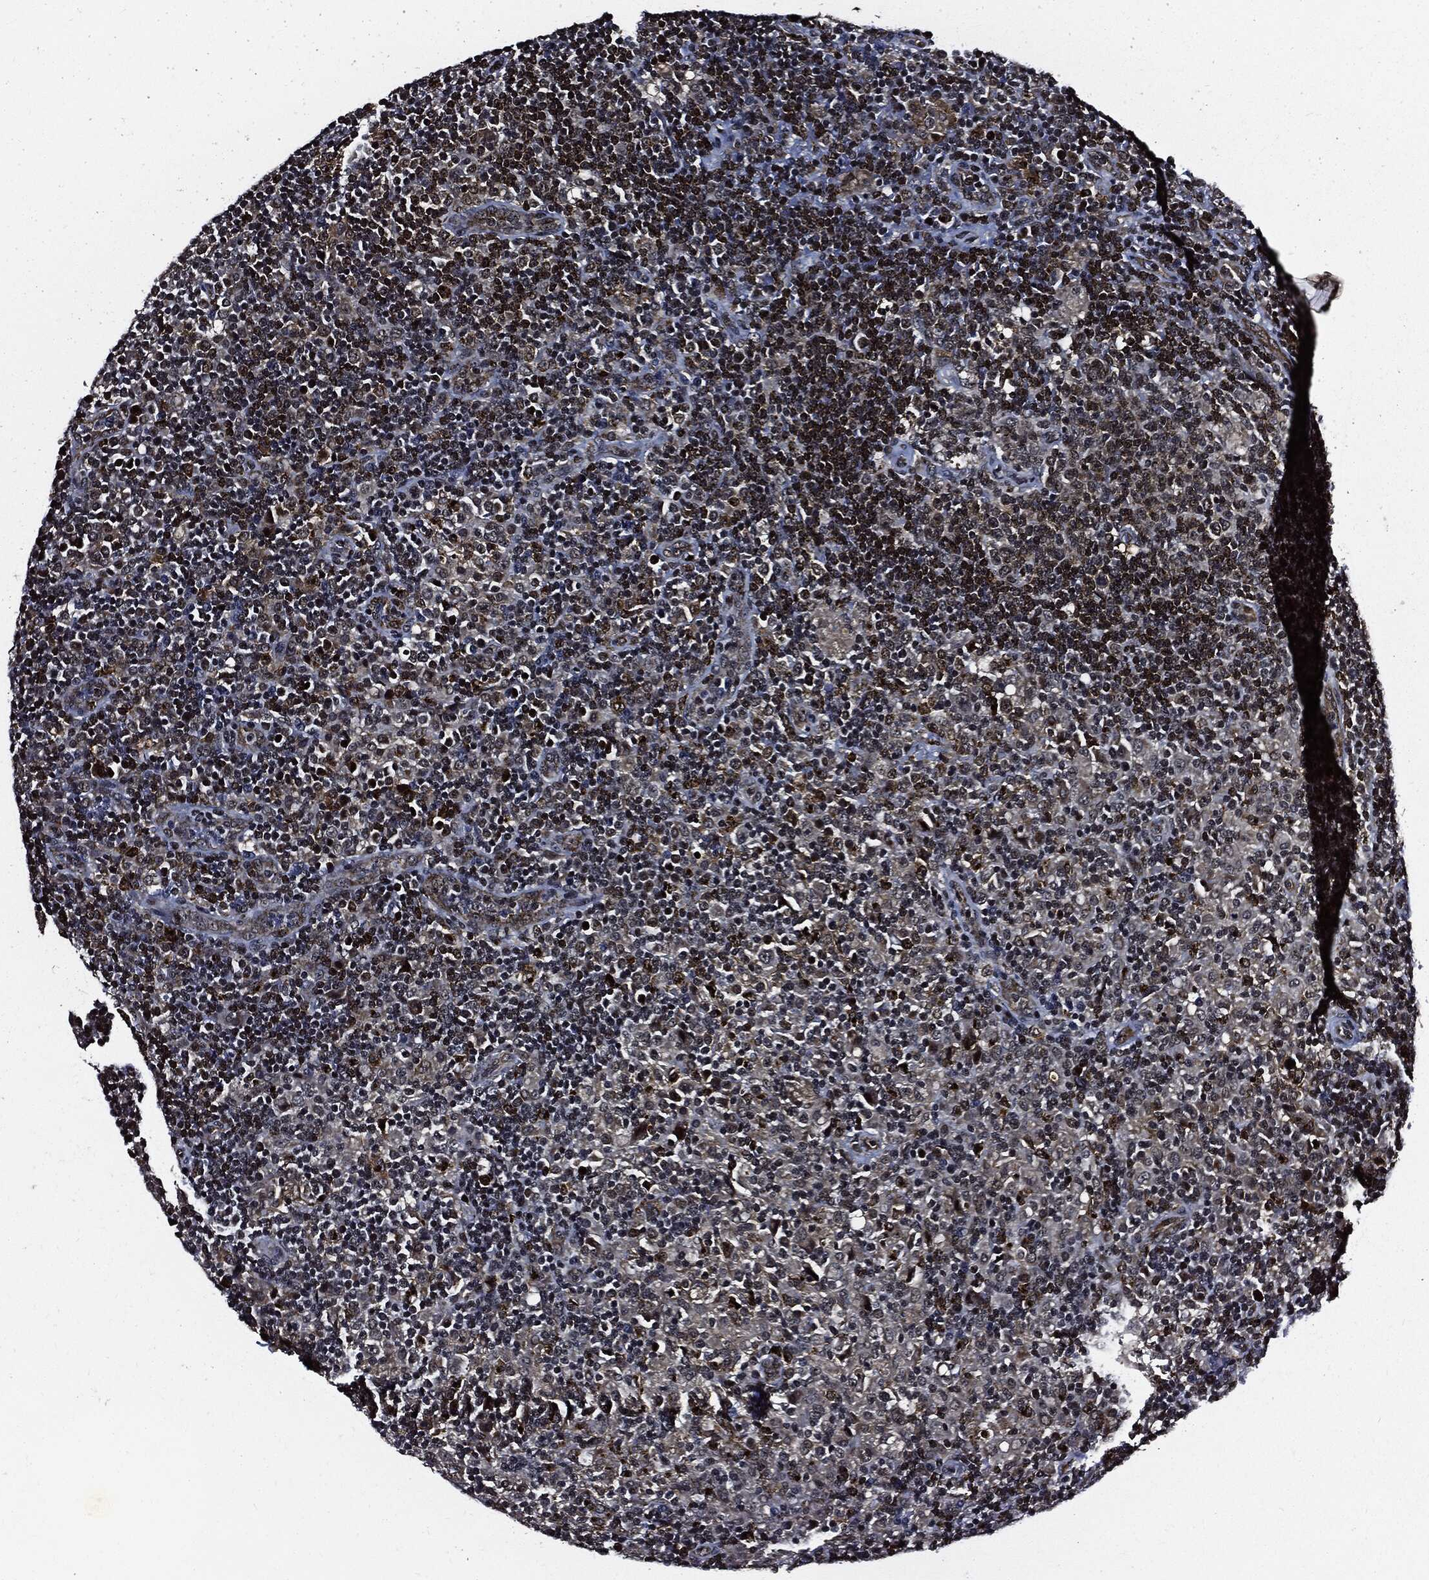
{"staining": {"intensity": "moderate", "quantity": "<25%", "location": "cytoplasmic/membranous"}, "tissue": "lymphoma", "cell_type": "Tumor cells", "image_type": "cancer", "snomed": [{"axis": "morphology", "description": "Hodgkin's disease, NOS"}, {"axis": "topography", "description": "Lymph node"}], "caption": "Protein analysis of lymphoma tissue demonstrates moderate cytoplasmic/membranous expression in about <25% of tumor cells.", "gene": "SUGT1", "patient": {"sex": "male", "age": 70}}